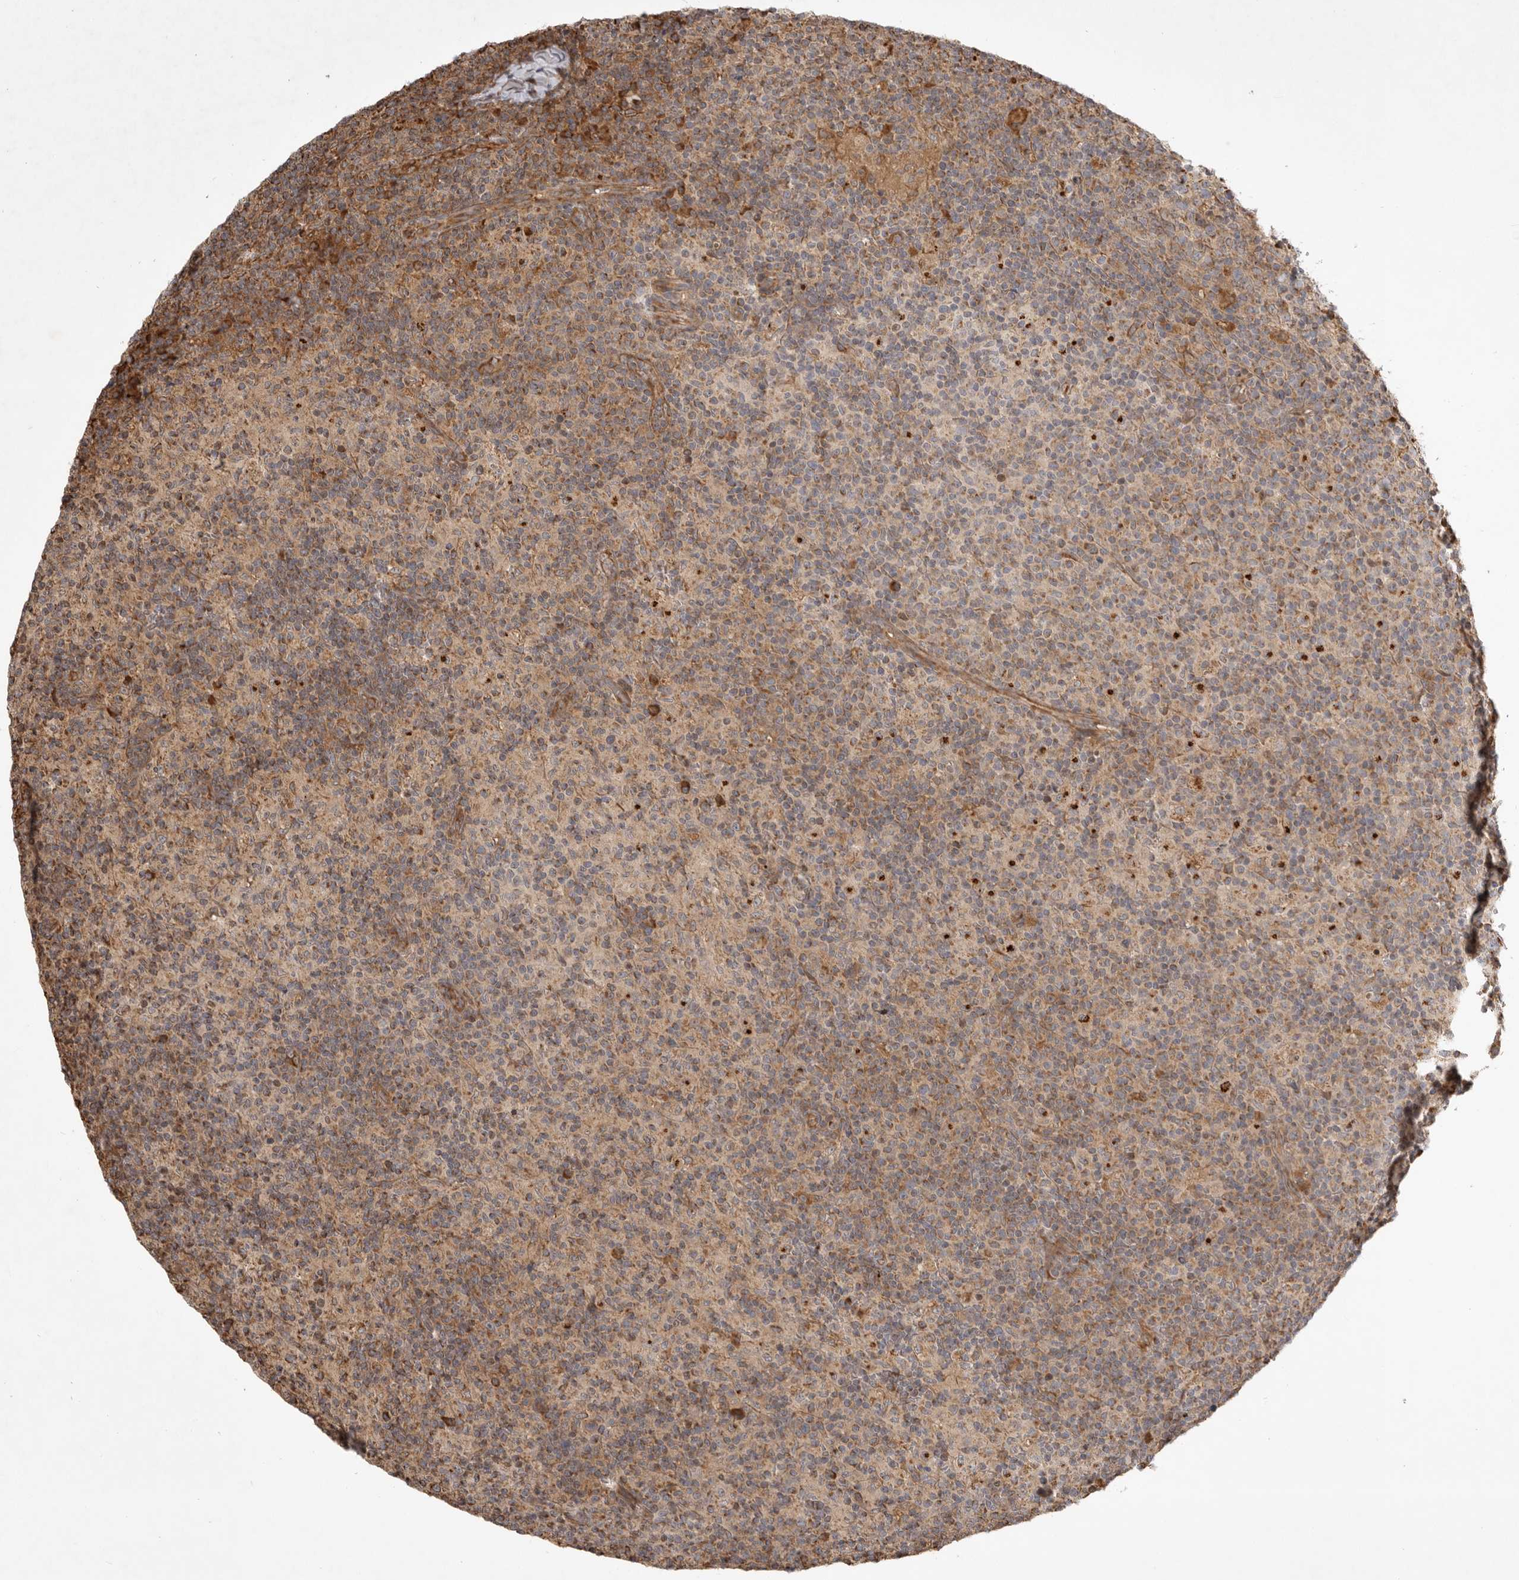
{"staining": {"intensity": "moderate", "quantity": "25%-75%", "location": "cytoplasmic/membranous"}, "tissue": "lymph node", "cell_type": "Non-germinal center cells", "image_type": "normal", "snomed": [{"axis": "morphology", "description": "Normal tissue, NOS"}, {"axis": "morphology", "description": "Inflammation, NOS"}, {"axis": "topography", "description": "Lymph node"}], "caption": "High-power microscopy captured an immunohistochemistry histopathology image of unremarkable lymph node, revealing moderate cytoplasmic/membranous expression in about 25%-75% of non-germinal center cells.", "gene": "DPH7", "patient": {"sex": "male", "age": 55}}